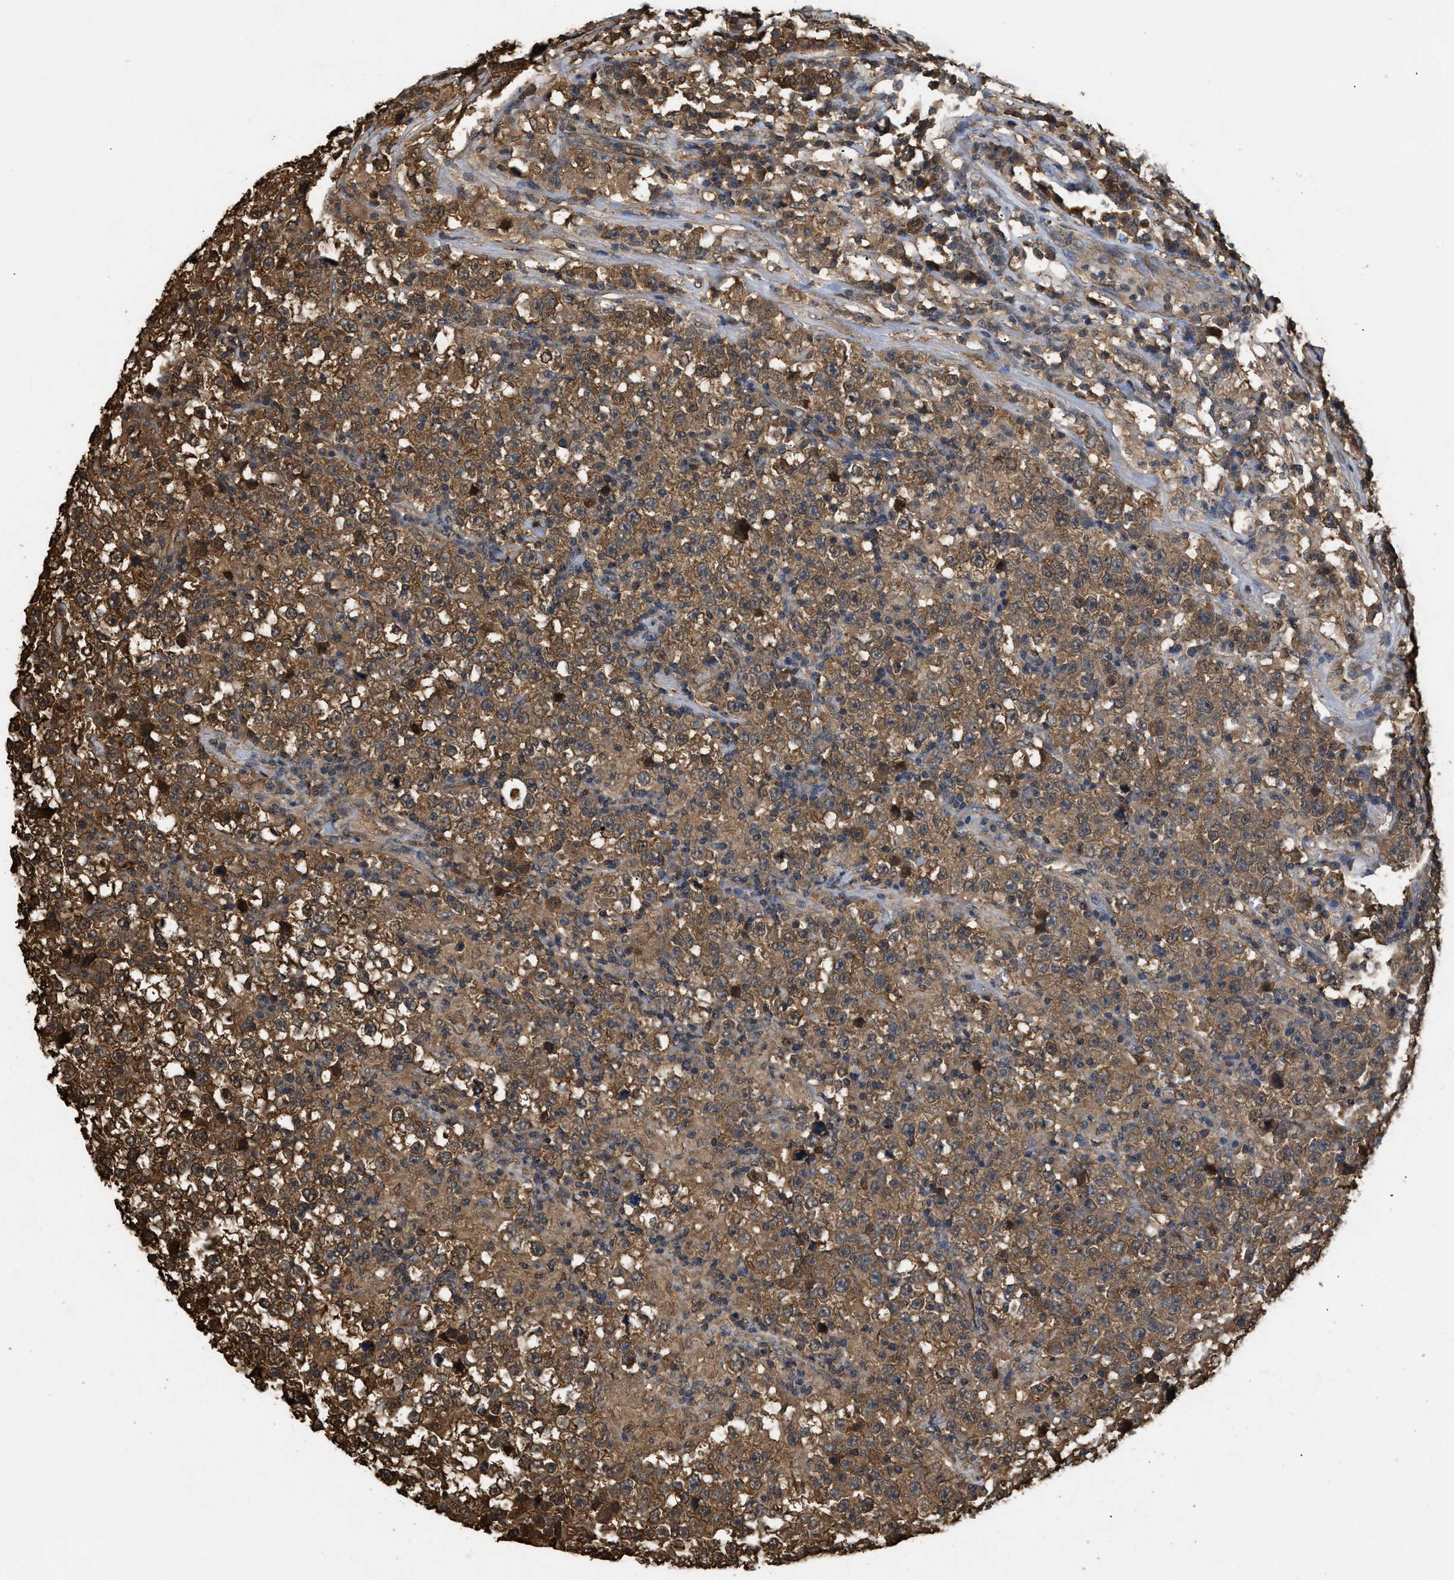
{"staining": {"intensity": "moderate", "quantity": ">75%", "location": "cytoplasmic/membranous"}, "tissue": "testis cancer", "cell_type": "Tumor cells", "image_type": "cancer", "snomed": [{"axis": "morphology", "description": "Seminoma, NOS"}, {"axis": "topography", "description": "Testis"}], "caption": "A histopathology image of human seminoma (testis) stained for a protein reveals moderate cytoplasmic/membranous brown staining in tumor cells.", "gene": "CALM1", "patient": {"sex": "male", "age": 43}}